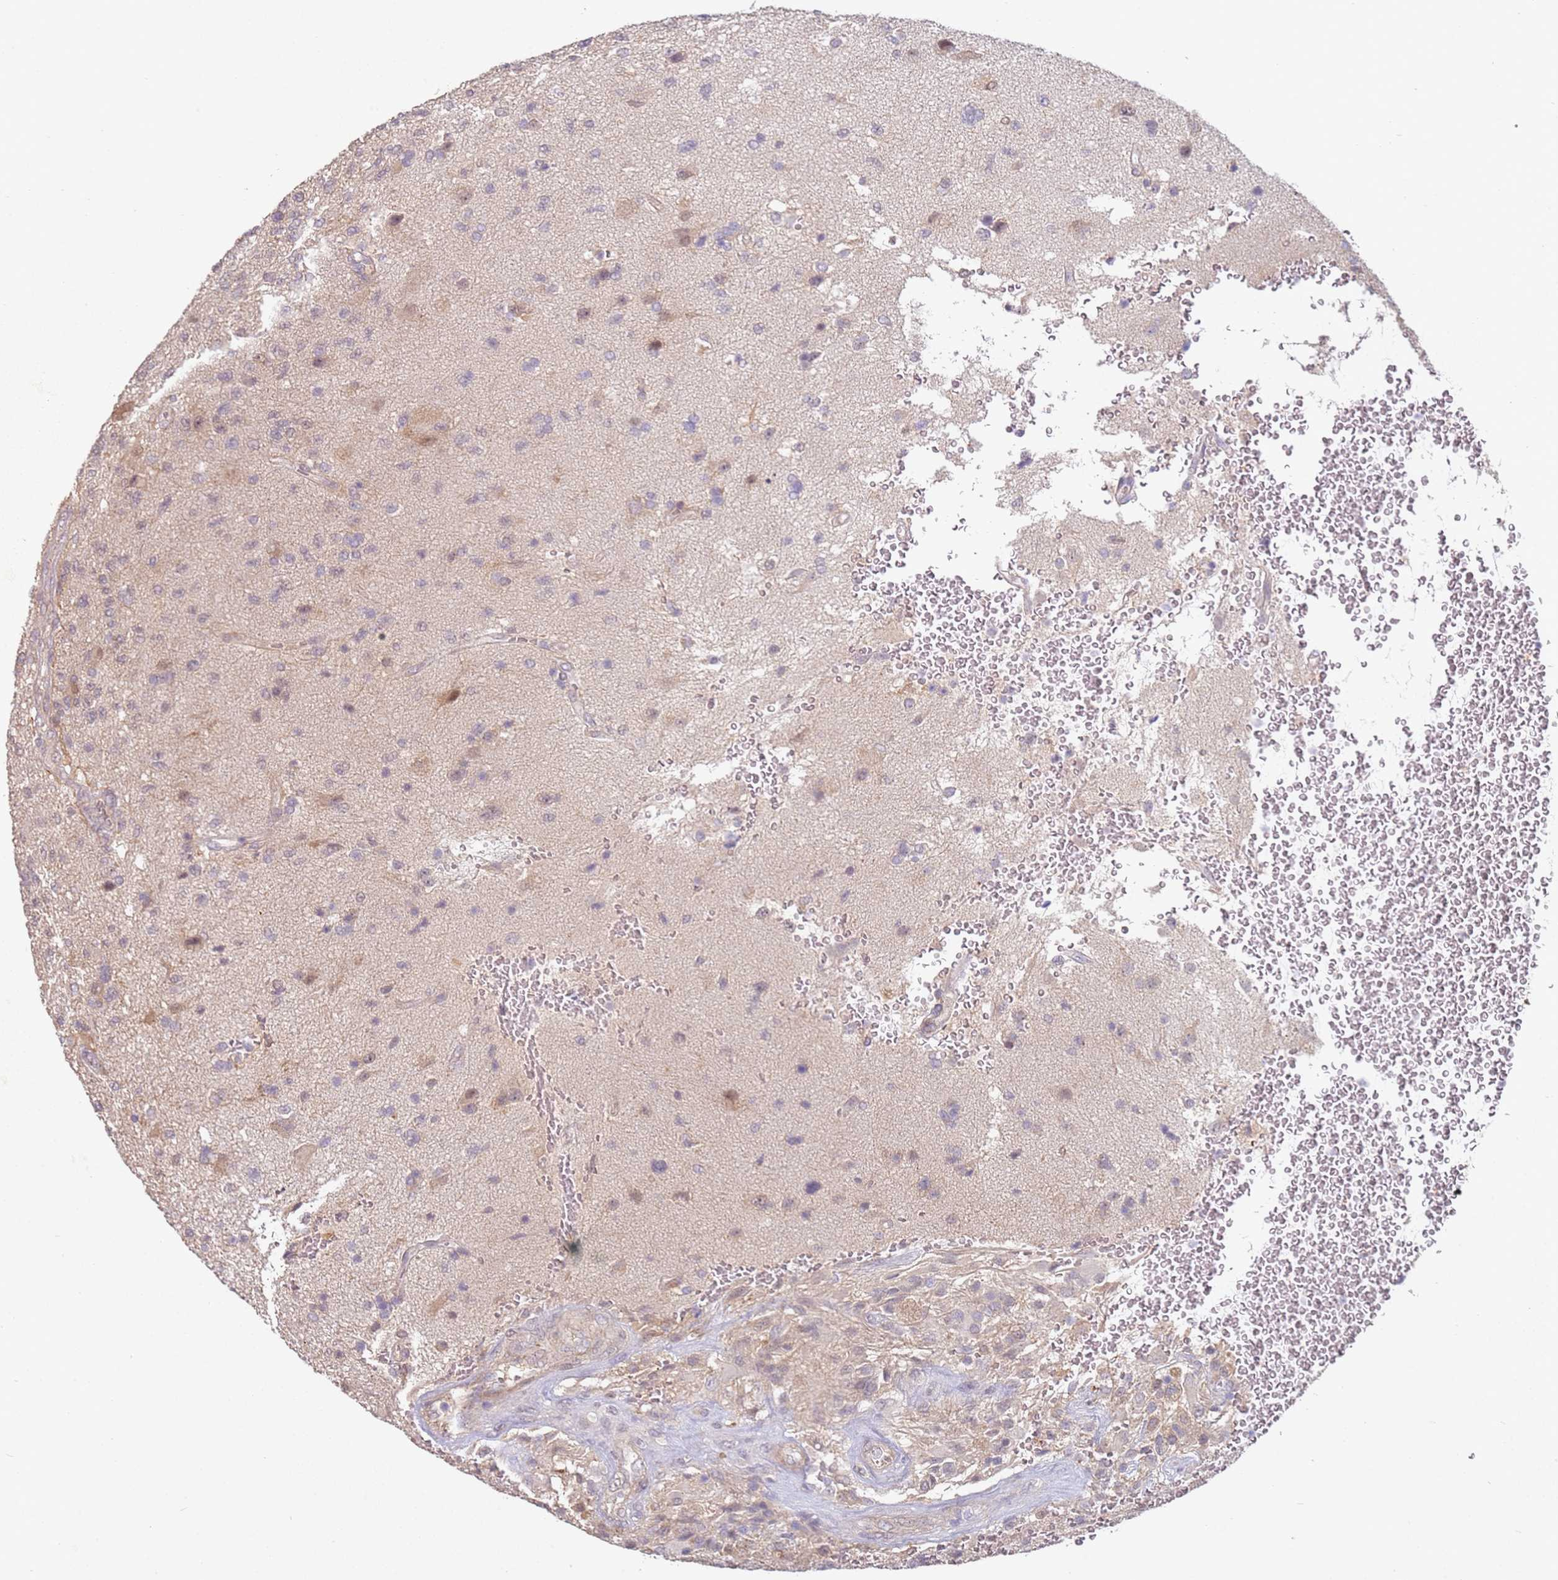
{"staining": {"intensity": "negative", "quantity": "none", "location": "none"}, "tissue": "glioma", "cell_type": "Tumor cells", "image_type": "cancer", "snomed": [{"axis": "morphology", "description": "Glioma, malignant, High grade"}, {"axis": "topography", "description": "Brain"}], "caption": "An immunohistochemistry (IHC) image of malignant glioma (high-grade) is shown. There is no staining in tumor cells of malignant glioma (high-grade).", "gene": "WDR93", "patient": {"sex": "male", "age": 56}}